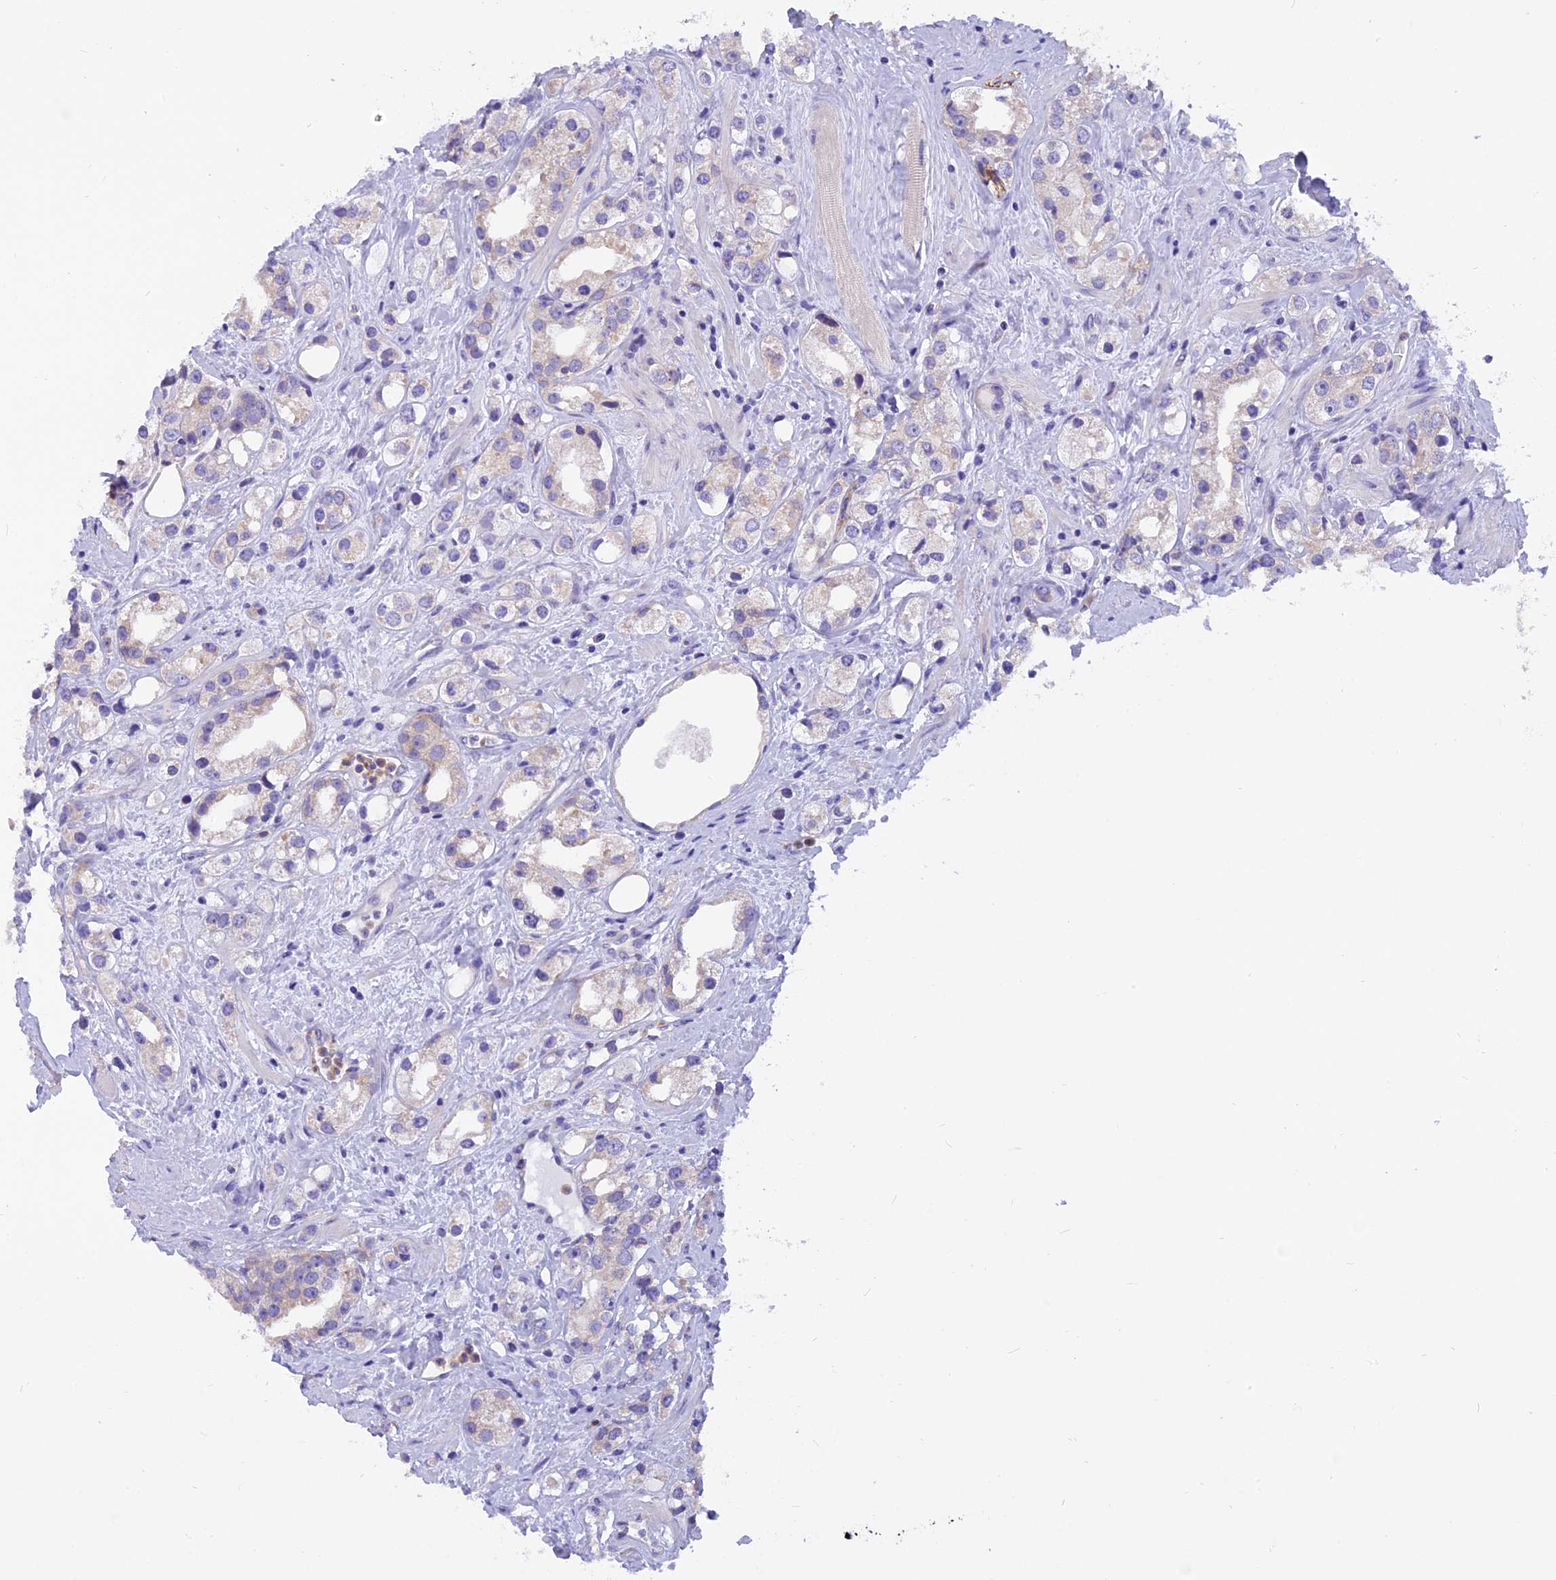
{"staining": {"intensity": "negative", "quantity": "none", "location": "none"}, "tissue": "prostate cancer", "cell_type": "Tumor cells", "image_type": "cancer", "snomed": [{"axis": "morphology", "description": "Adenocarcinoma, NOS"}, {"axis": "topography", "description": "Prostate"}], "caption": "This is a image of immunohistochemistry (IHC) staining of adenocarcinoma (prostate), which shows no staining in tumor cells.", "gene": "TRIM3", "patient": {"sex": "male", "age": 79}}